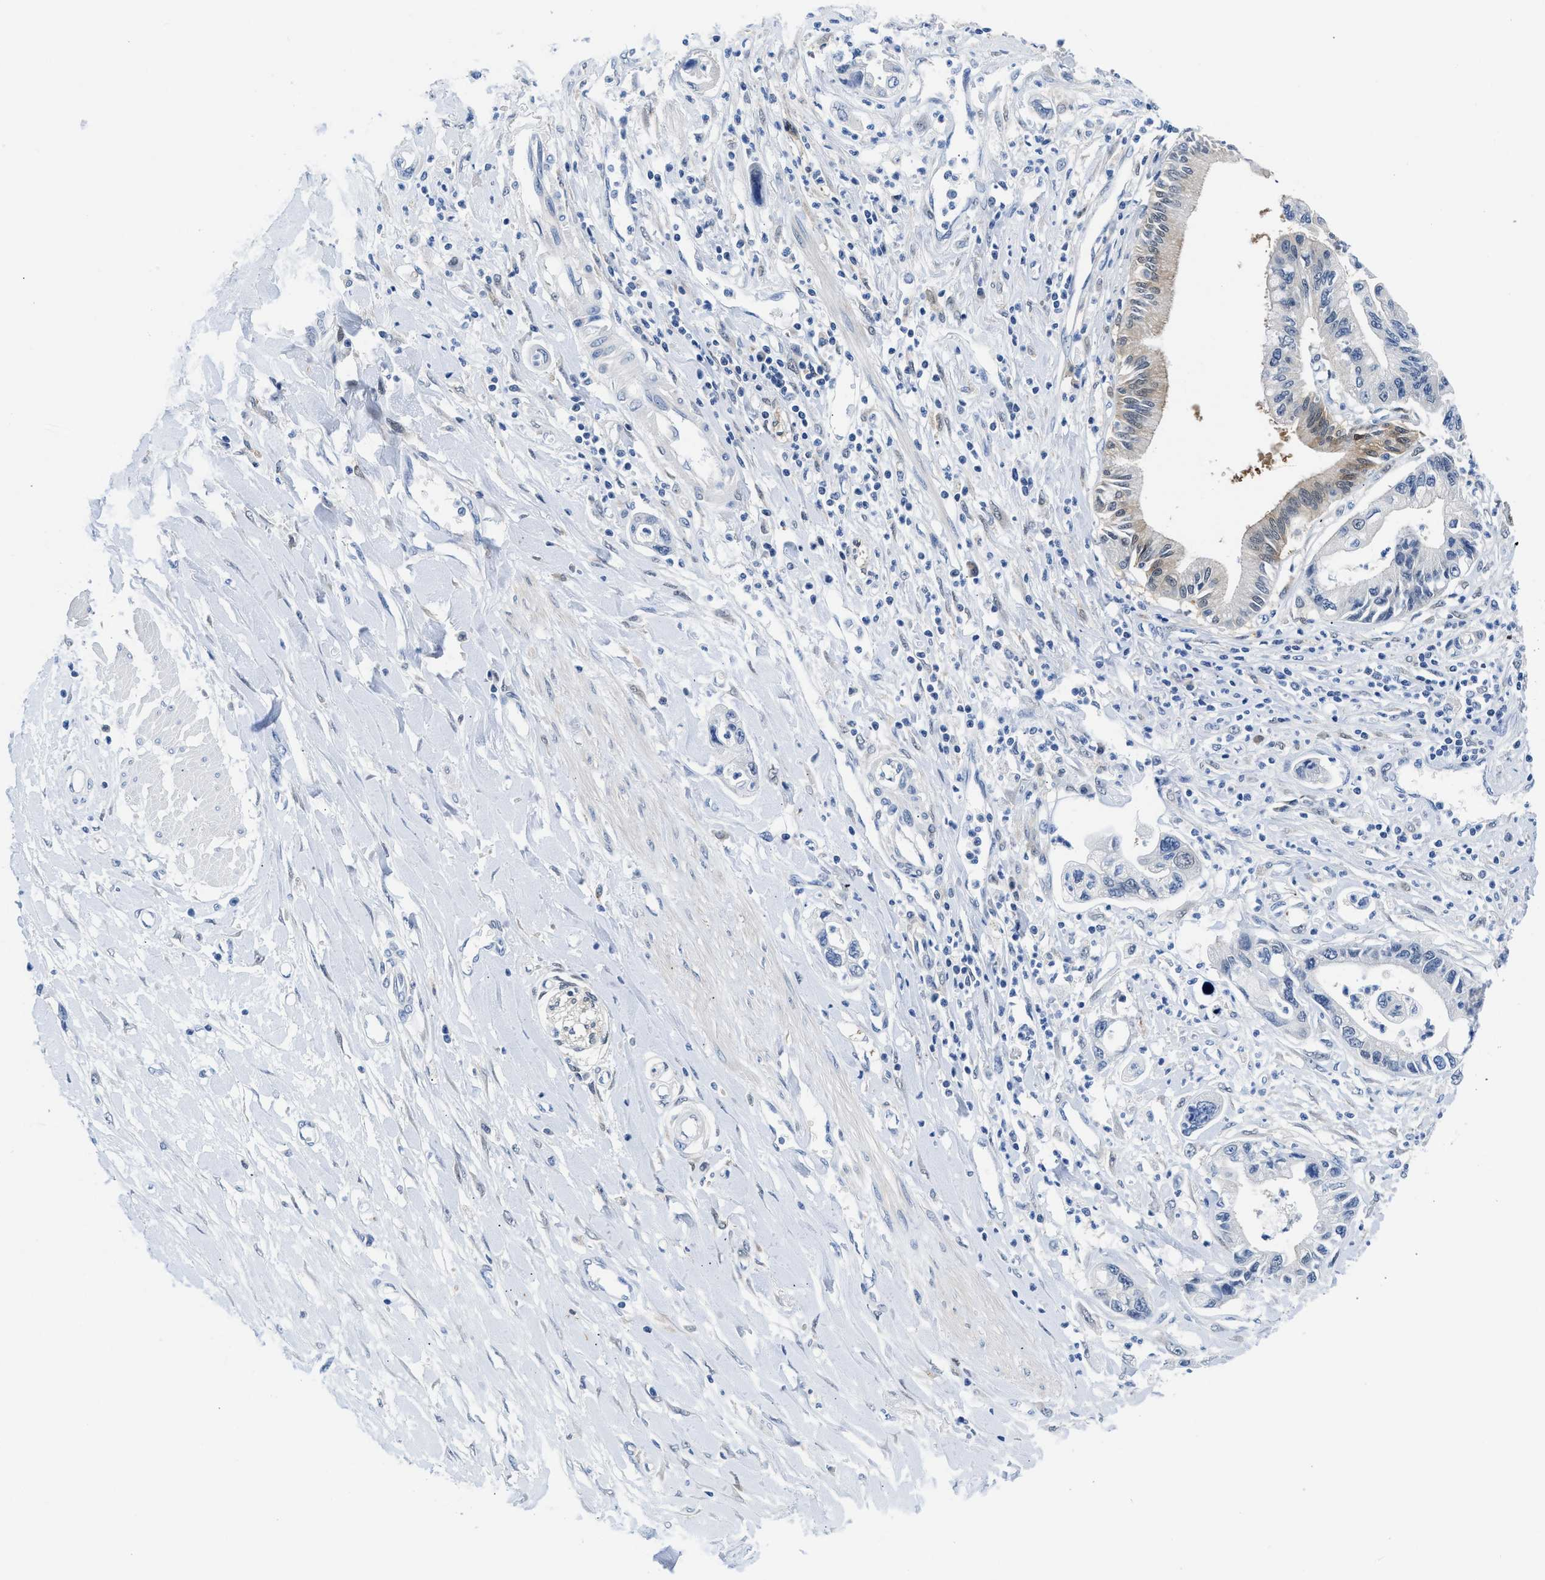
{"staining": {"intensity": "moderate", "quantity": "<25%", "location": "cytoplasmic/membranous,nuclear"}, "tissue": "pancreatic cancer", "cell_type": "Tumor cells", "image_type": "cancer", "snomed": [{"axis": "morphology", "description": "Adenocarcinoma, NOS"}, {"axis": "topography", "description": "Pancreas"}], "caption": "Tumor cells show low levels of moderate cytoplasmic/membranous and nuclear positivity in about <25% of cells in pancreatic cancer.", "gene": "CBR1", "patient": {"sex": "male", "age": 56}}